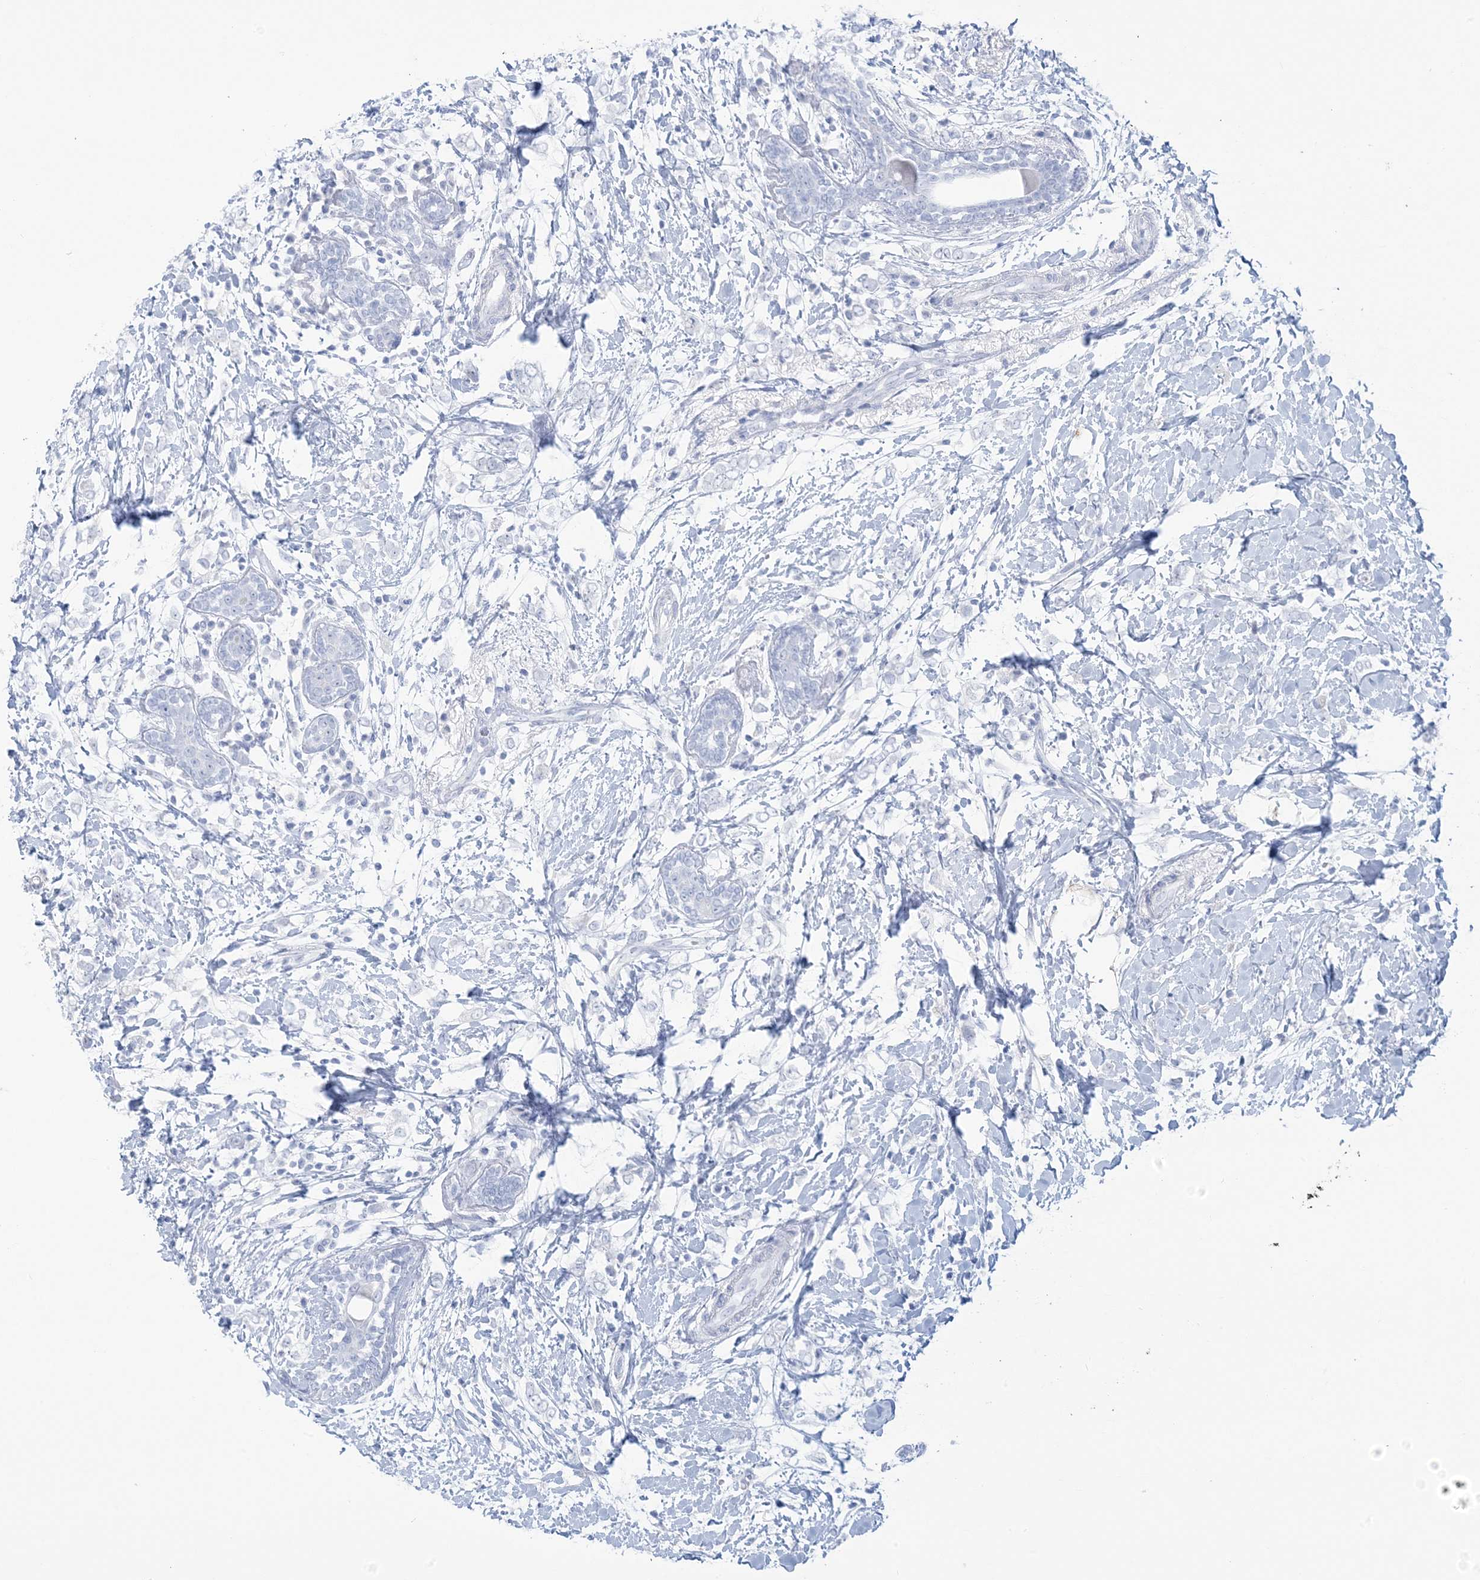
{"staining": {"intensity": "negative", "quantity": "none", "location": "none"}, "tissue": "breast cancer", "cell_type": "Tumor cells", "image_type": "cancer", "snomed": [{"axis": "morphology", "description": "Normal tissue, NOS"}, {"axis": "morphology", "description": "Lobular carcinoma"}, {"axis": "topography", "description": "Breast"}], "caption": "The immunohistochemistry (IHC) histopathology image has no significant positivity in tumor cells of breast cancer tissue.", "gene": "AGXT", "patient": {"sex": "female", "age": 47}}